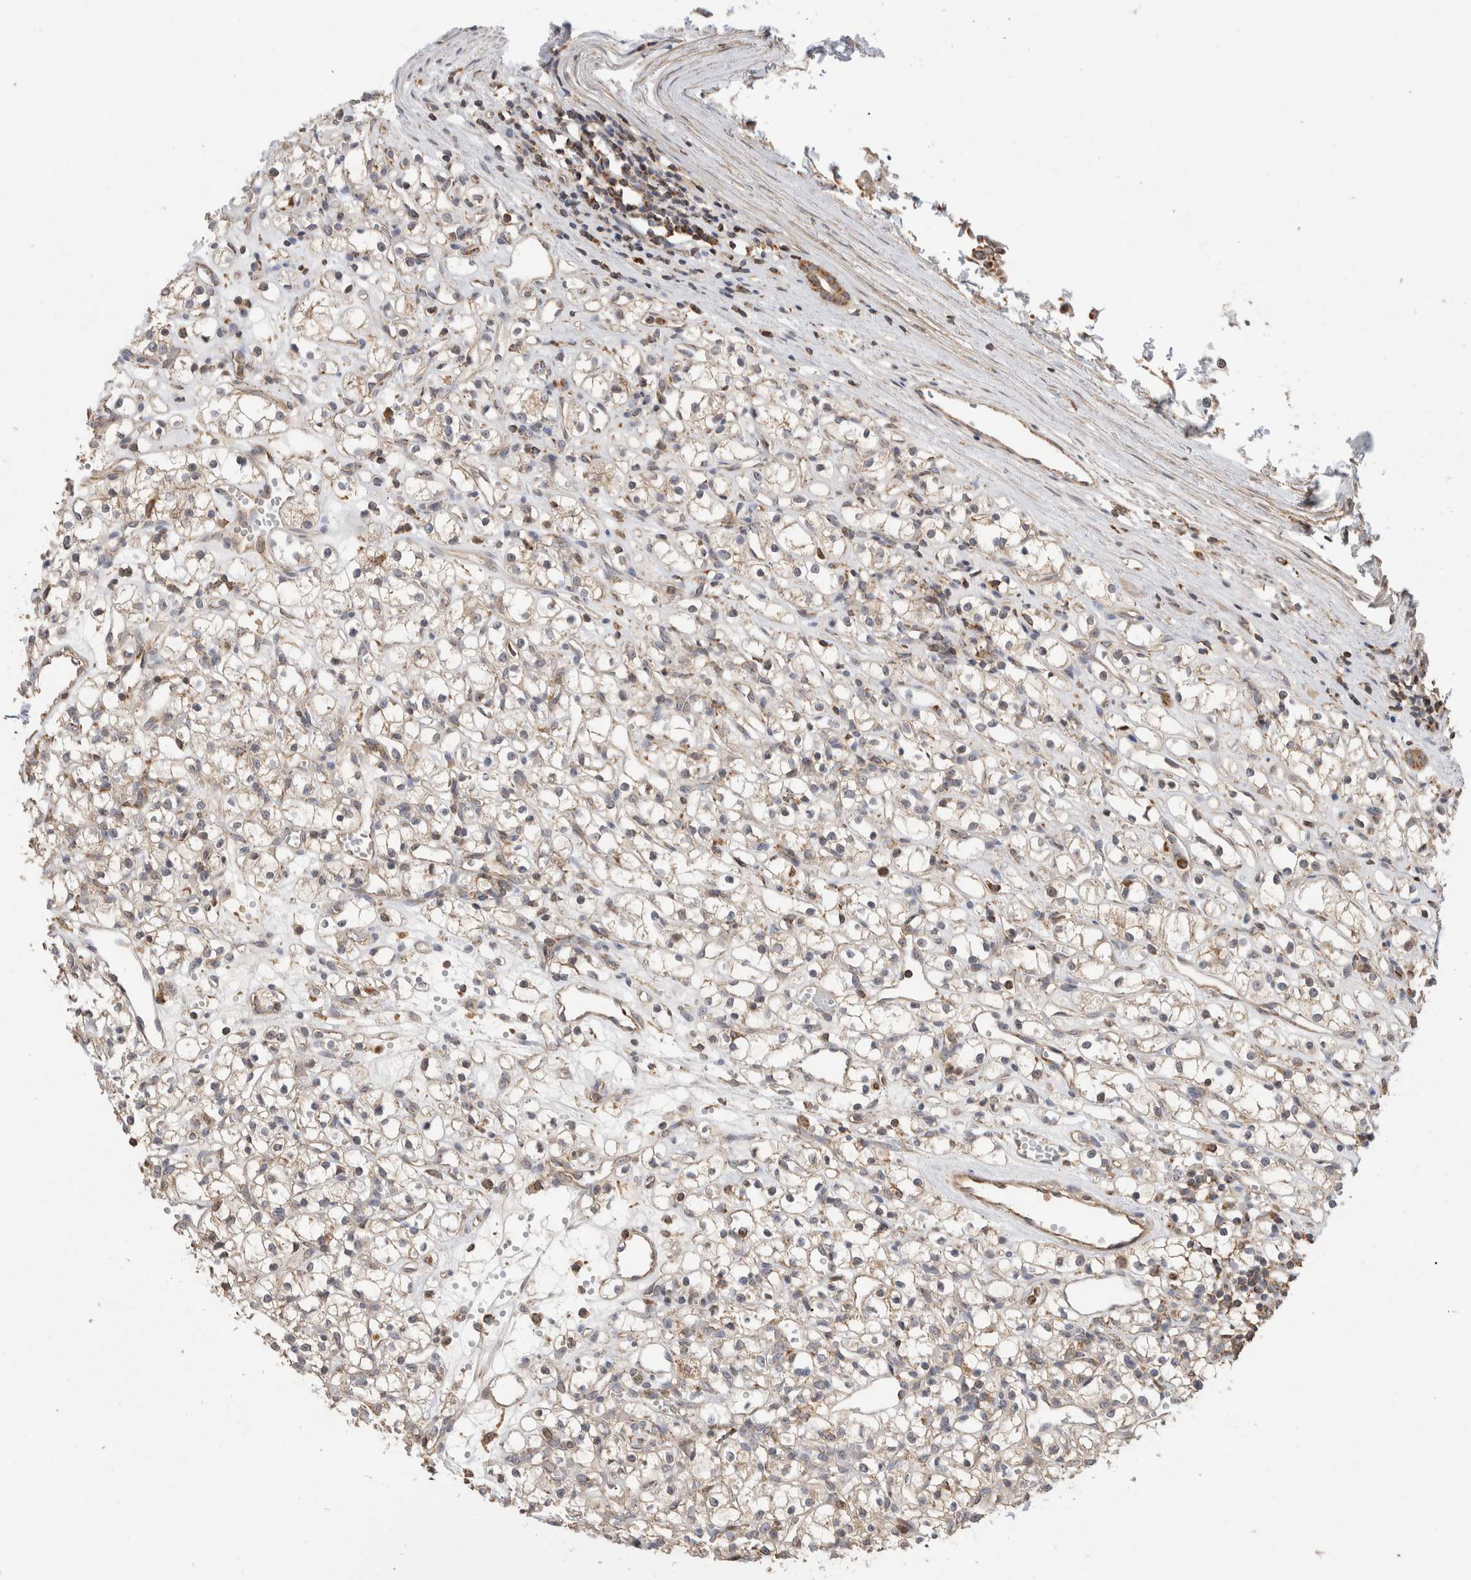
{"staining": {"intensity": "weak", "quantity": "<25%", "location": "cytoplasmic/membranous"}, "tissue": "renal cancer", "cell_type": "Tumor cells", "image_type": "cancer", "snomed": [{"axis": "morphology", "description": "Adenocarcinoma, NOS"}, {"axis": "topography", "description": "Kidney"}], "caption": "IHC image of renal cancer (adenocarcinoma) stained for a protein (brown), which exhibits no staining in tumor cells.", "gene": "IMMP2L", "patient": {"sex": "female", "age": 59}}